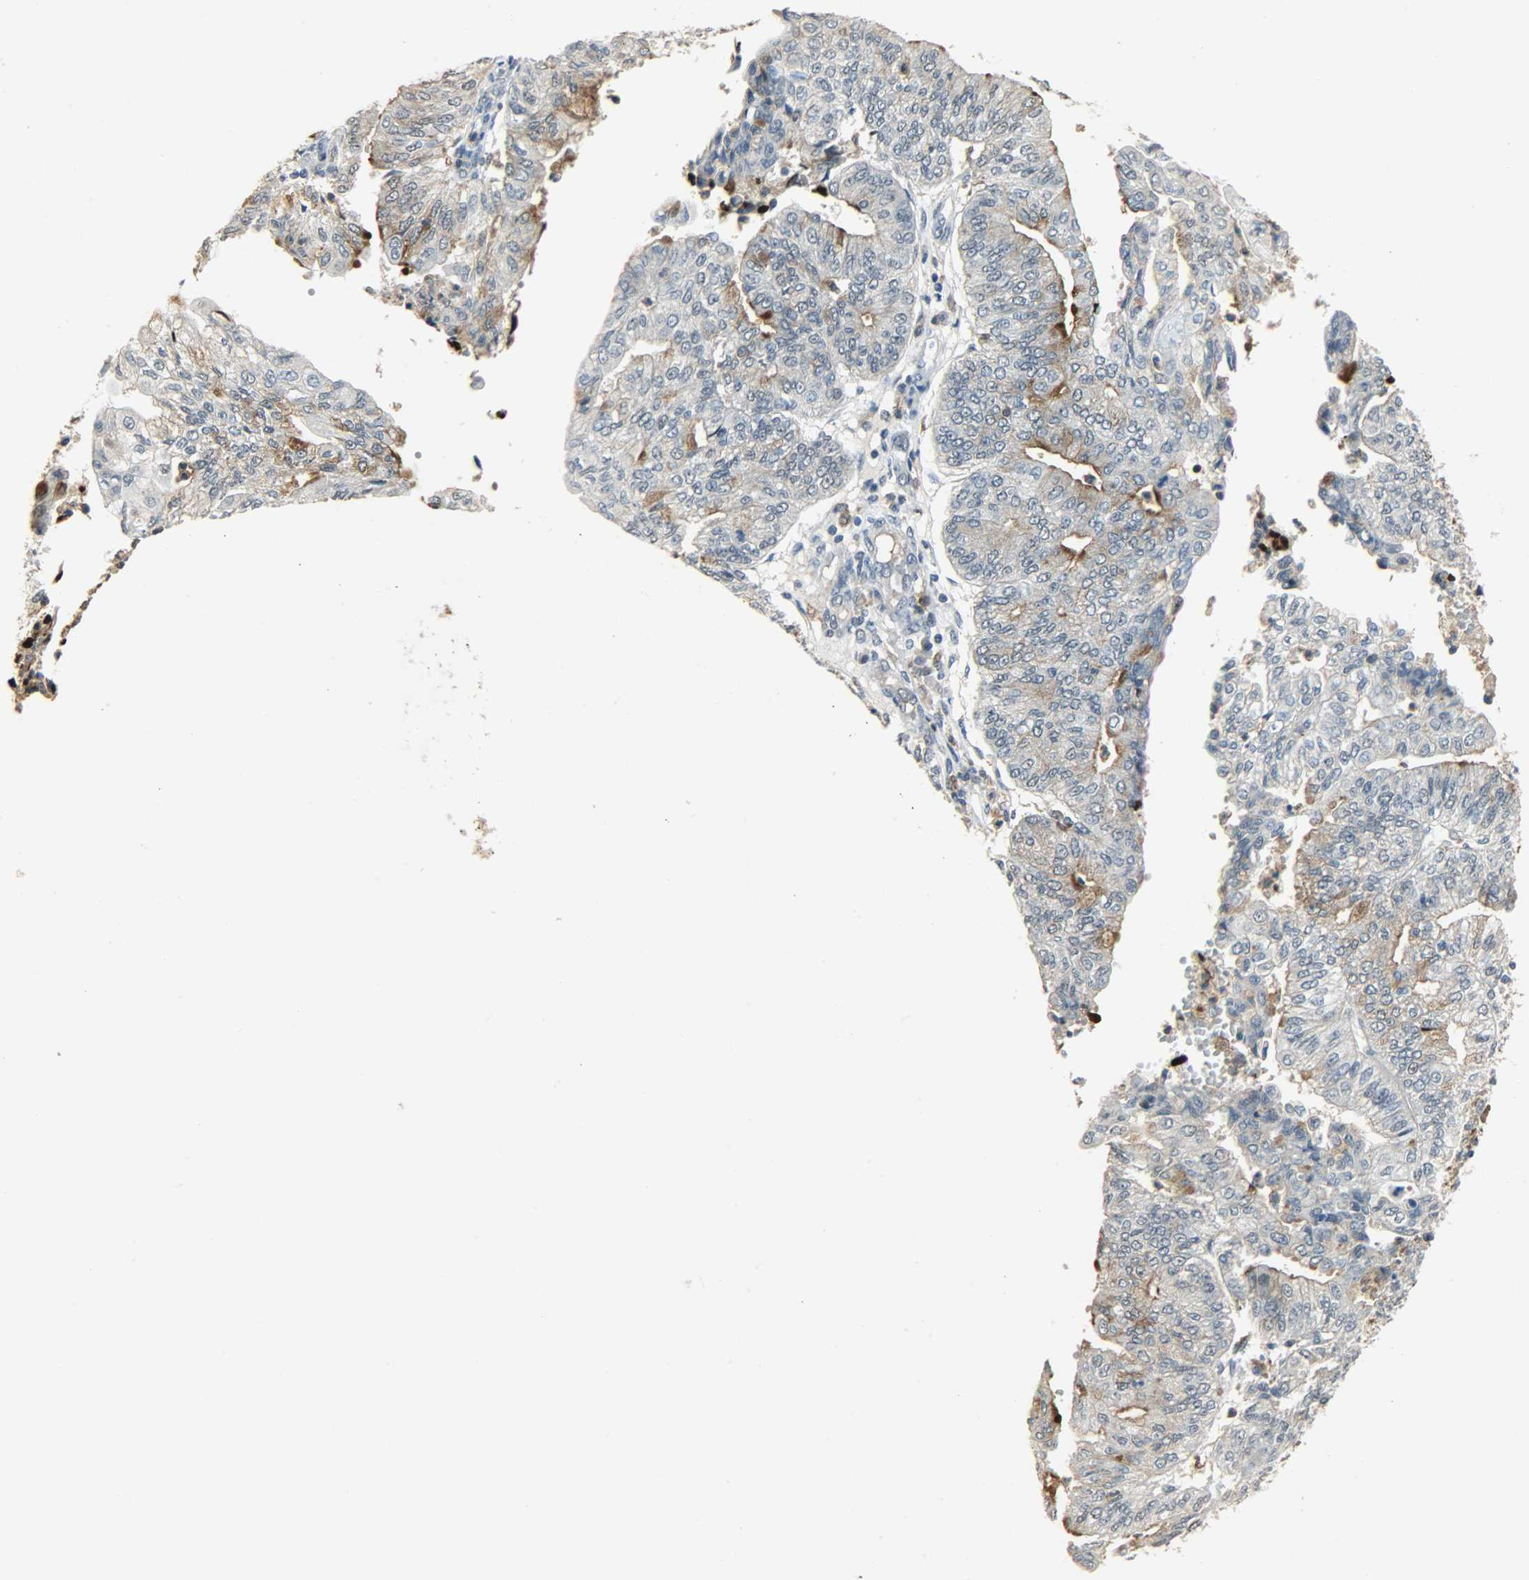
{"staining": {"intensity": "moderate", "quantity": "<25%", "location": "cytoplasmic/membranous"}, "tissue": "endometrial cancer", "cell_type": "Tumor cells", "image_type": "cancer", "snomed": [{"axis": "morphology", "description": "Adenocarcinoma, NOS"}, {"axis": "topography", "description": "Endometrium"}], "caption": "Protein staining by IHC reveals moderate cytoplasmic/membranous staining in approximately <25% of tumor cells in endometrial cancer.", "gene": "SKAP2", "patient": {"sex": "female", "age": 59}}